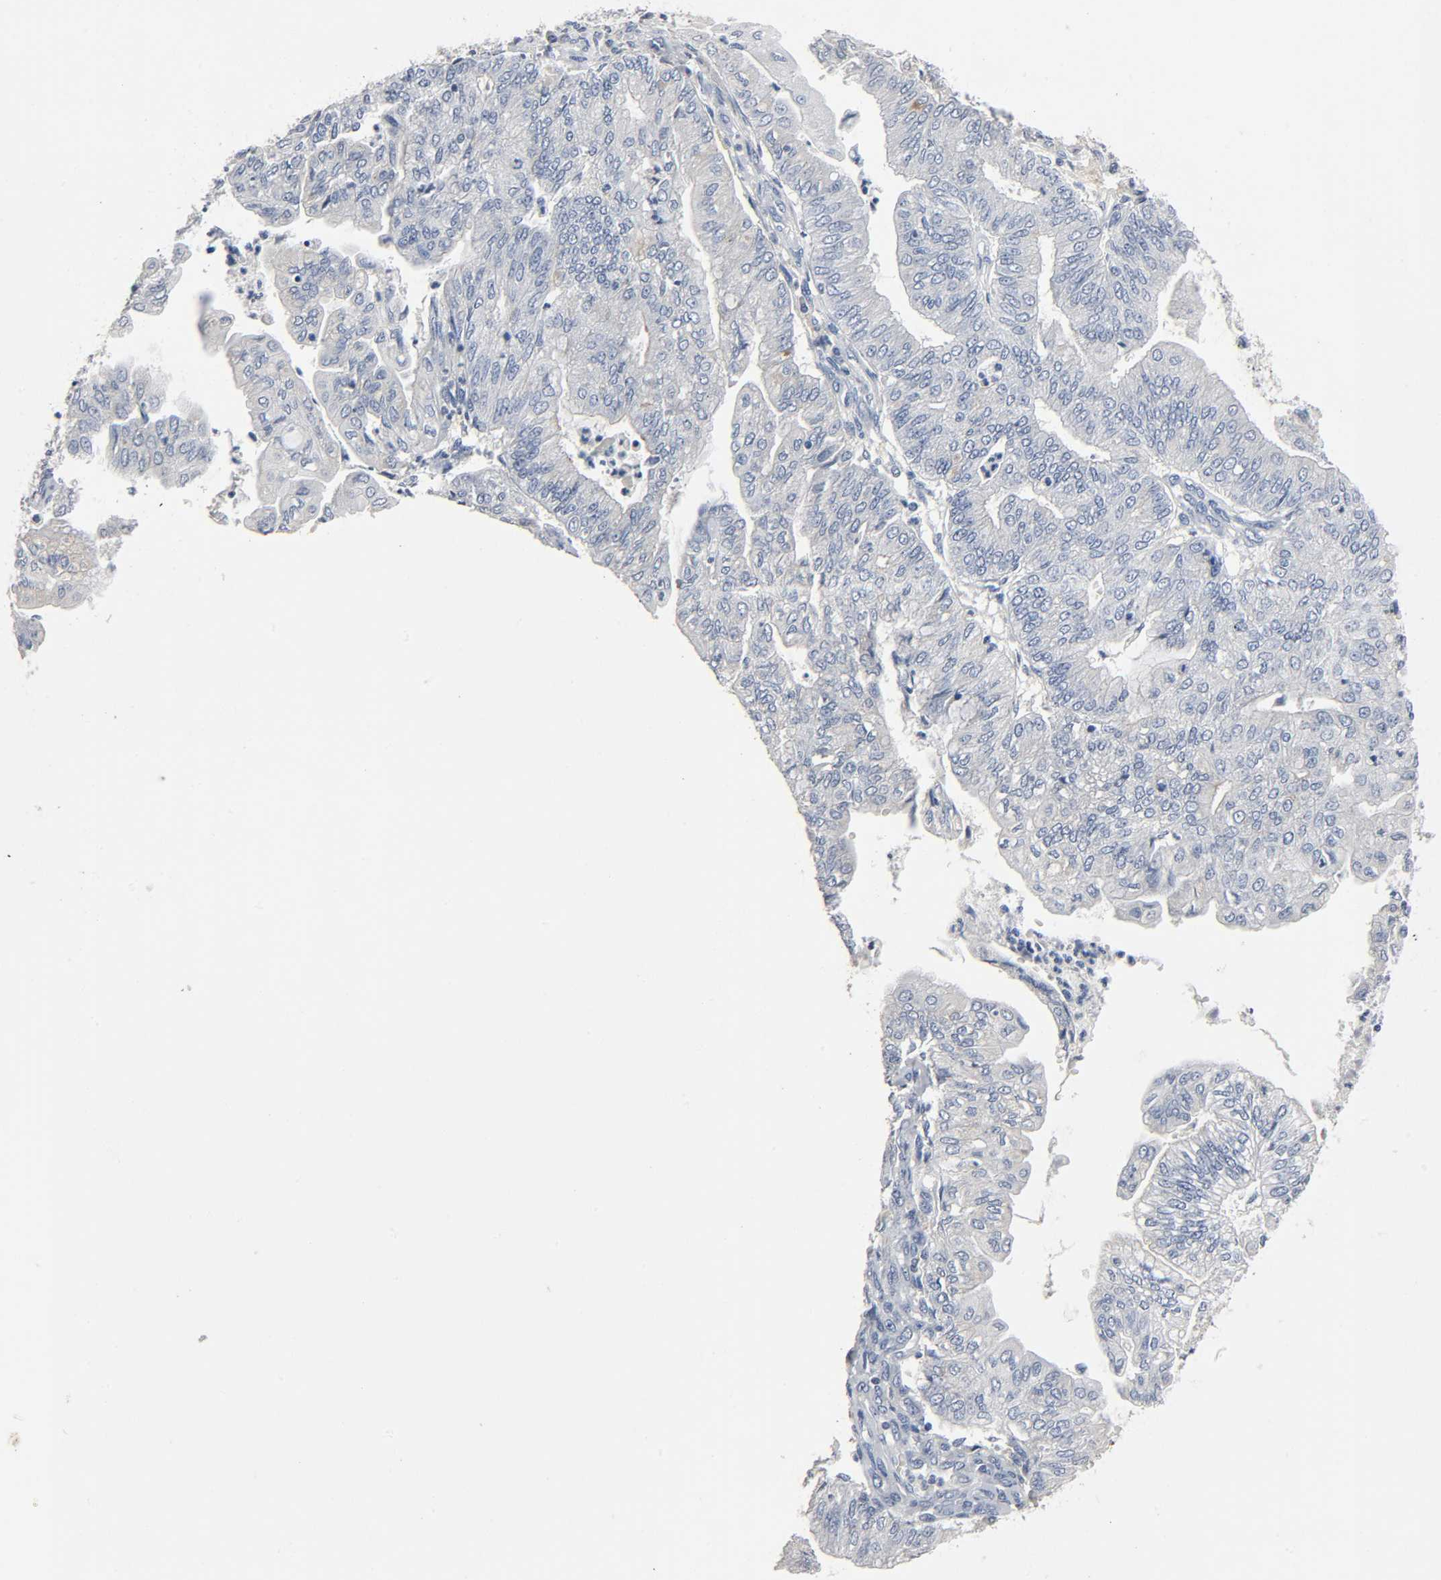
{"staining": {"intensity": "negative", "quantity": "none", "location": "none"}, "tissue": "endometrial cancer", "cell_type": "Tumor cells", "image_type": "cancer", "snomed": [{"axis": "morphology", "description": "Adenocarcinoma, NOS"}, {"axis": "topography", "description": "Endometrium"}], "caption": "An IHC micrograph of endometrial cancer (adenocarcinoma) is shown. There is no staining in tumor cells of endometrial cancer (adenocarcinoma). (Brightfield microscopy of DAB IHC at high magnification).", "gene": "FBLN5", "patient": {"sex": "female", "age": 59}}